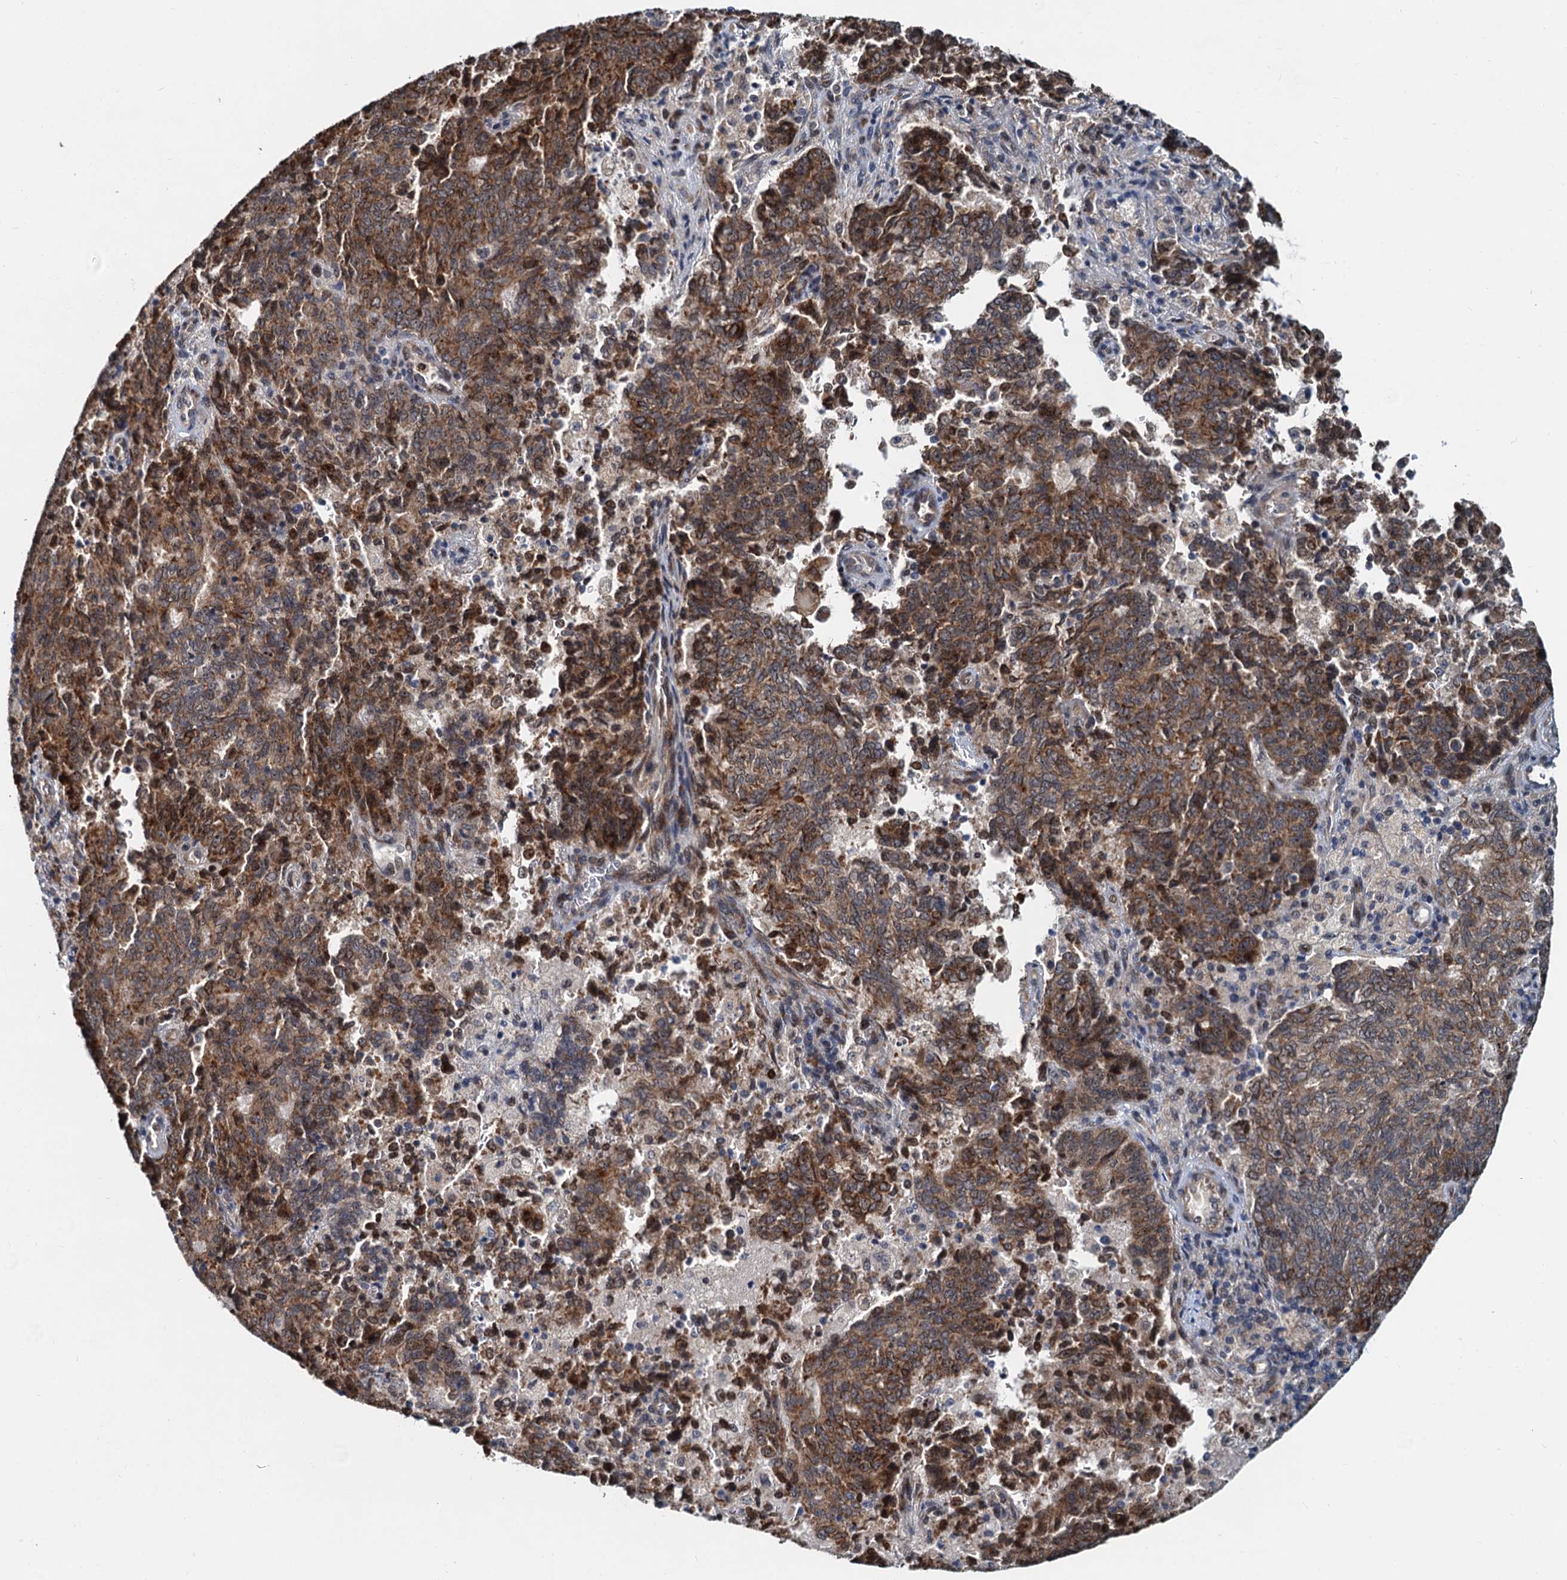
{"staining": {"intensity": "moderate", "quantity": ">75%", "location": "cytoplasmic/membranous,nuclear"}, "tissue": "endometrial cancer", "cell_type": "Tumor cells", "image_type": "cancer", "snomed": [{"axis": "morphology", "description": "Adenocarcinoma, NOS"}, {"axis": "topography", "description": "Endometrium"}], "caption": "The photomicrograph demonstrates staining of endometrial cancer (adenocarcinoma), revealing moderate cytoplasmic/membranous and nuclear protein staining (brown color) within tumor cells. The protein is shown in brown color, while the nuclei are stained blue.", "gene": "DNAJC21", "patient": {"sex": "female", "age": 80}}